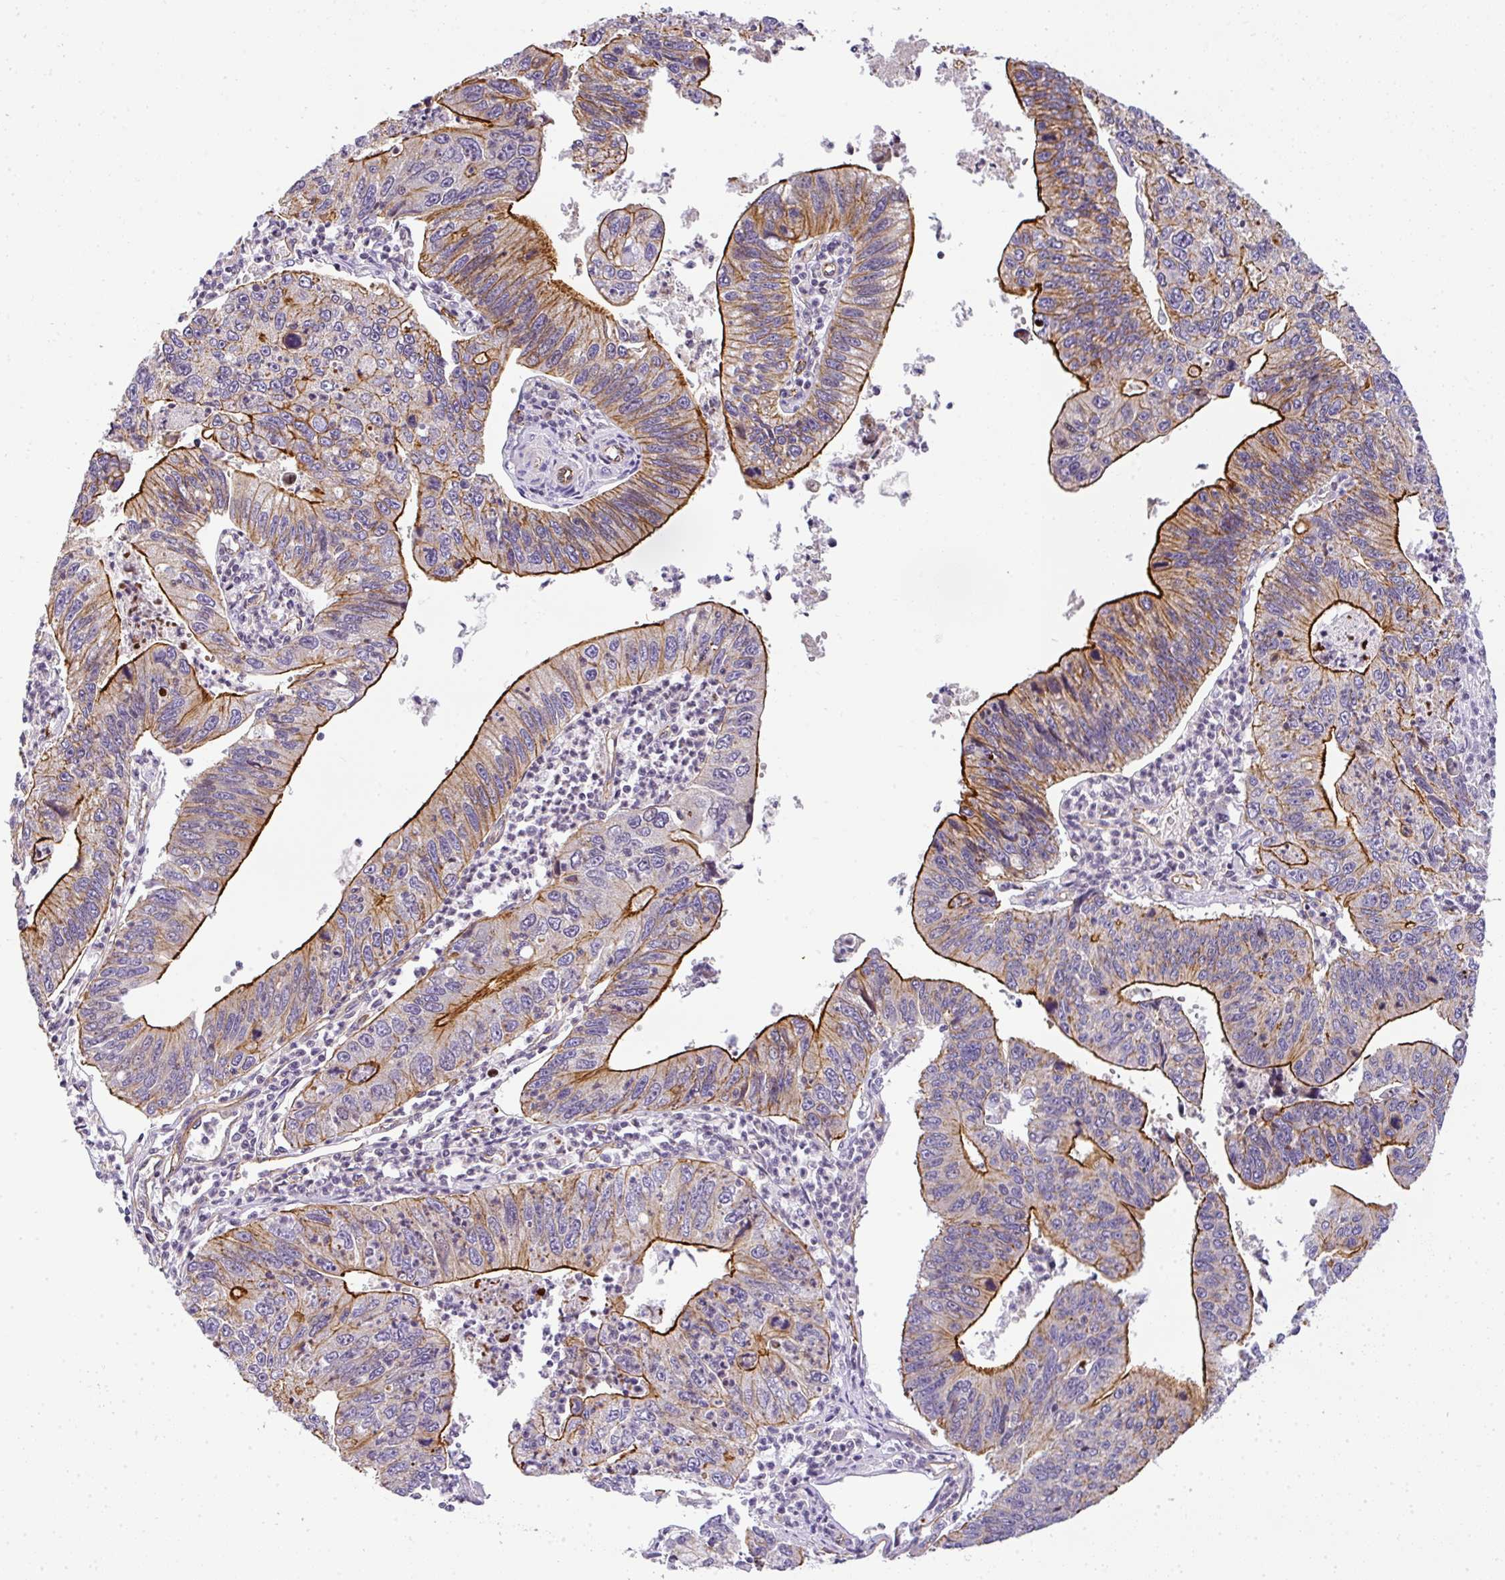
{"staining": {"intensity": "strong", "quantity": ">75%", "location": "cytoplasmic/membranous"}, "tissue": "stomach cancer", "cell_type": "Tumor cells", "image_type": "cancer", "snomed": [{"axis": "morphology", "description": "Adenocarcinoma, NOS"}, {"axis": "topography", "description": "Stomach"}], "caption": "This photomicrograph demonstrates immunohistochemistry staining of stomach cancer, with high strong cytoplasmic/membranous positivity in approximately >75% of tumor cells.", "gene": "OR11H4", "patient": {"sex": "male", "age": 59}}